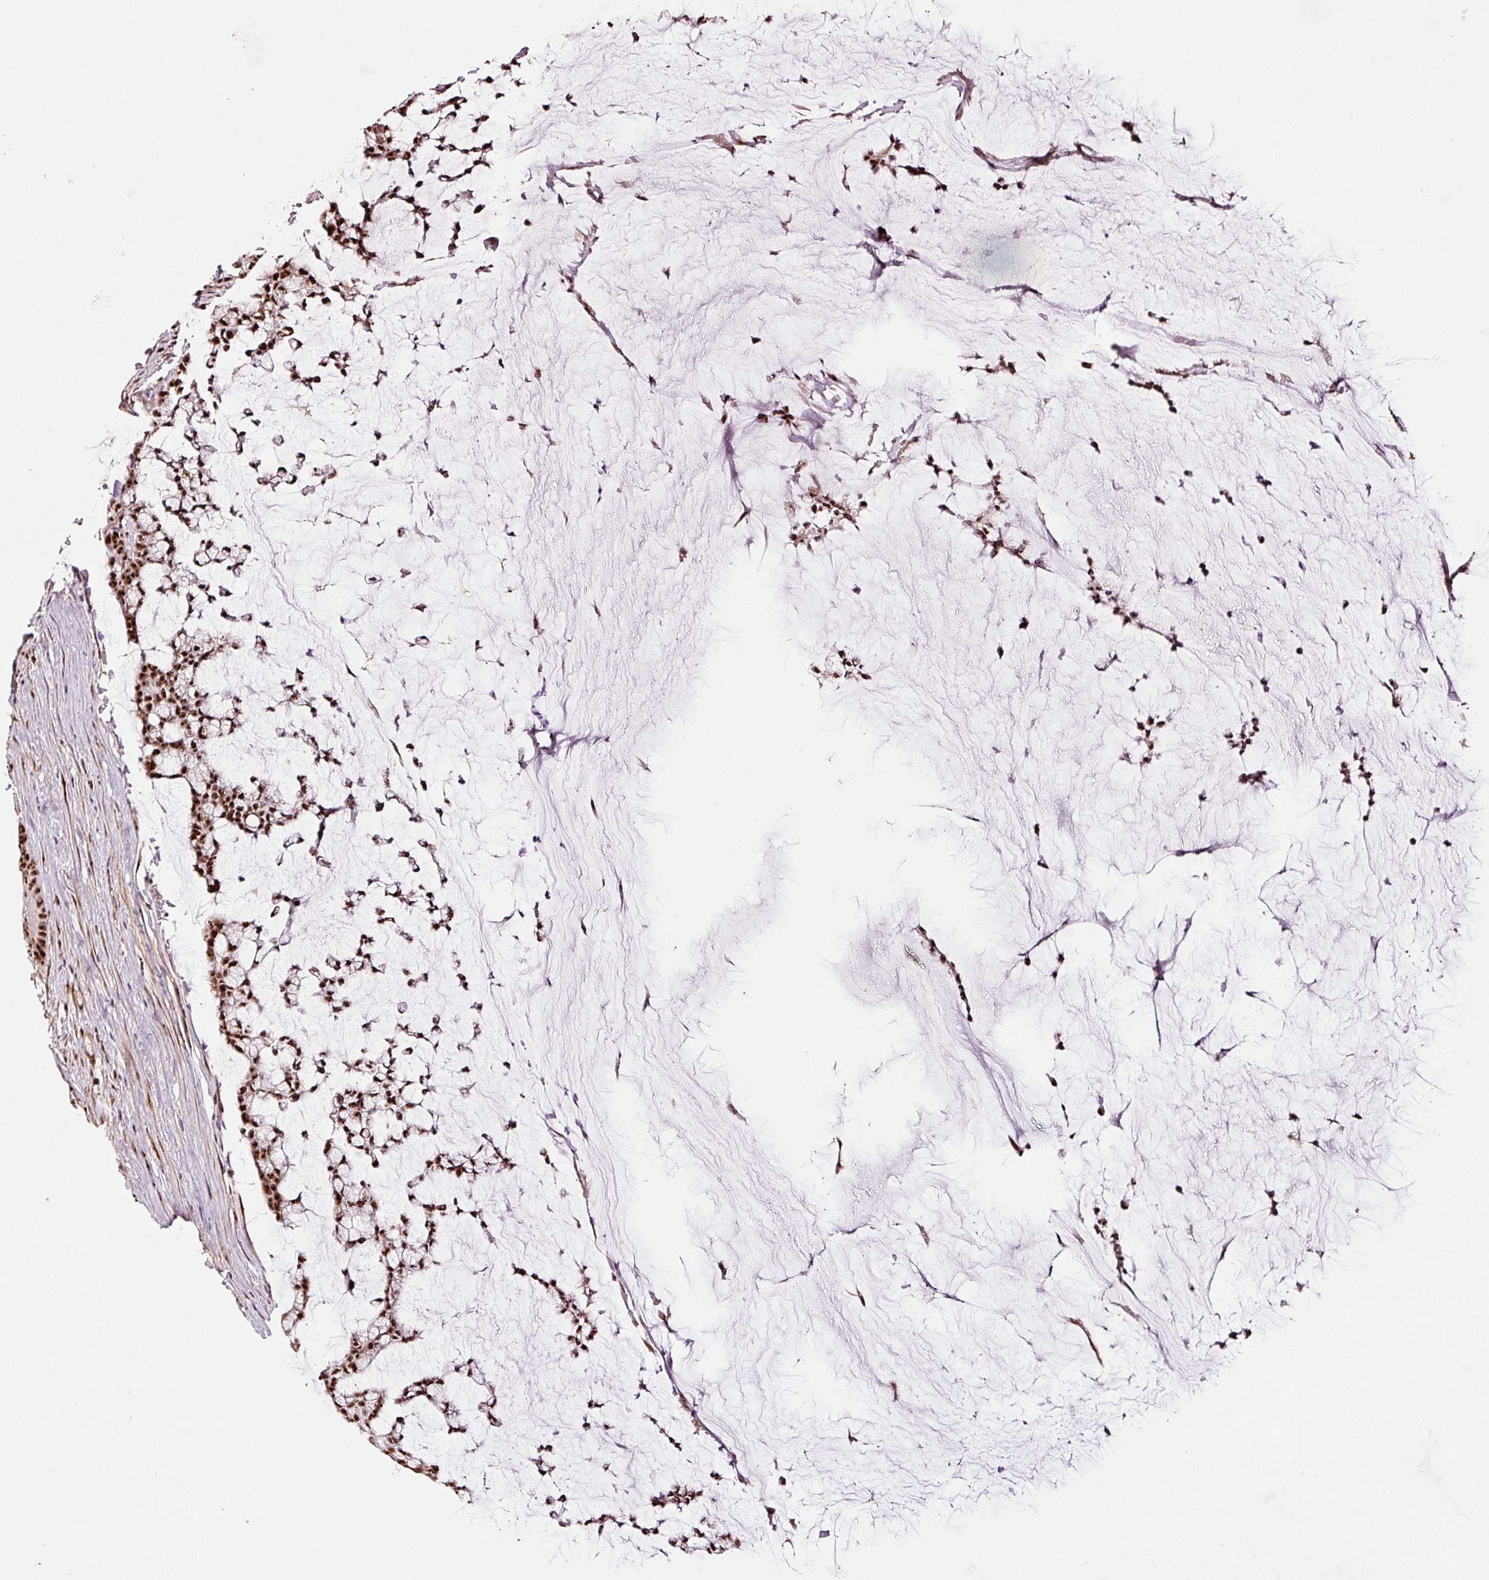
{"staining": {"intensity": "strong", "quantity": ">75%", "location": "nuclear"}, "tissue": "colorectal cancer", "cell_type": "Tumor cells", "image_type": "cancer", "snomed": [{"axis": "morphology", "description": "Adenocarcinoma, NOS"}, {"axis": "topography", "description": "Colon"}], "caption": "Brown immunohistochemical staining in human colorectal cancer (adenocarcinoma) displays strong nuclear expression in about >75% of tumor cells.", "gene": "GNL3", "patient": {"sex": "female", "age": 84}}